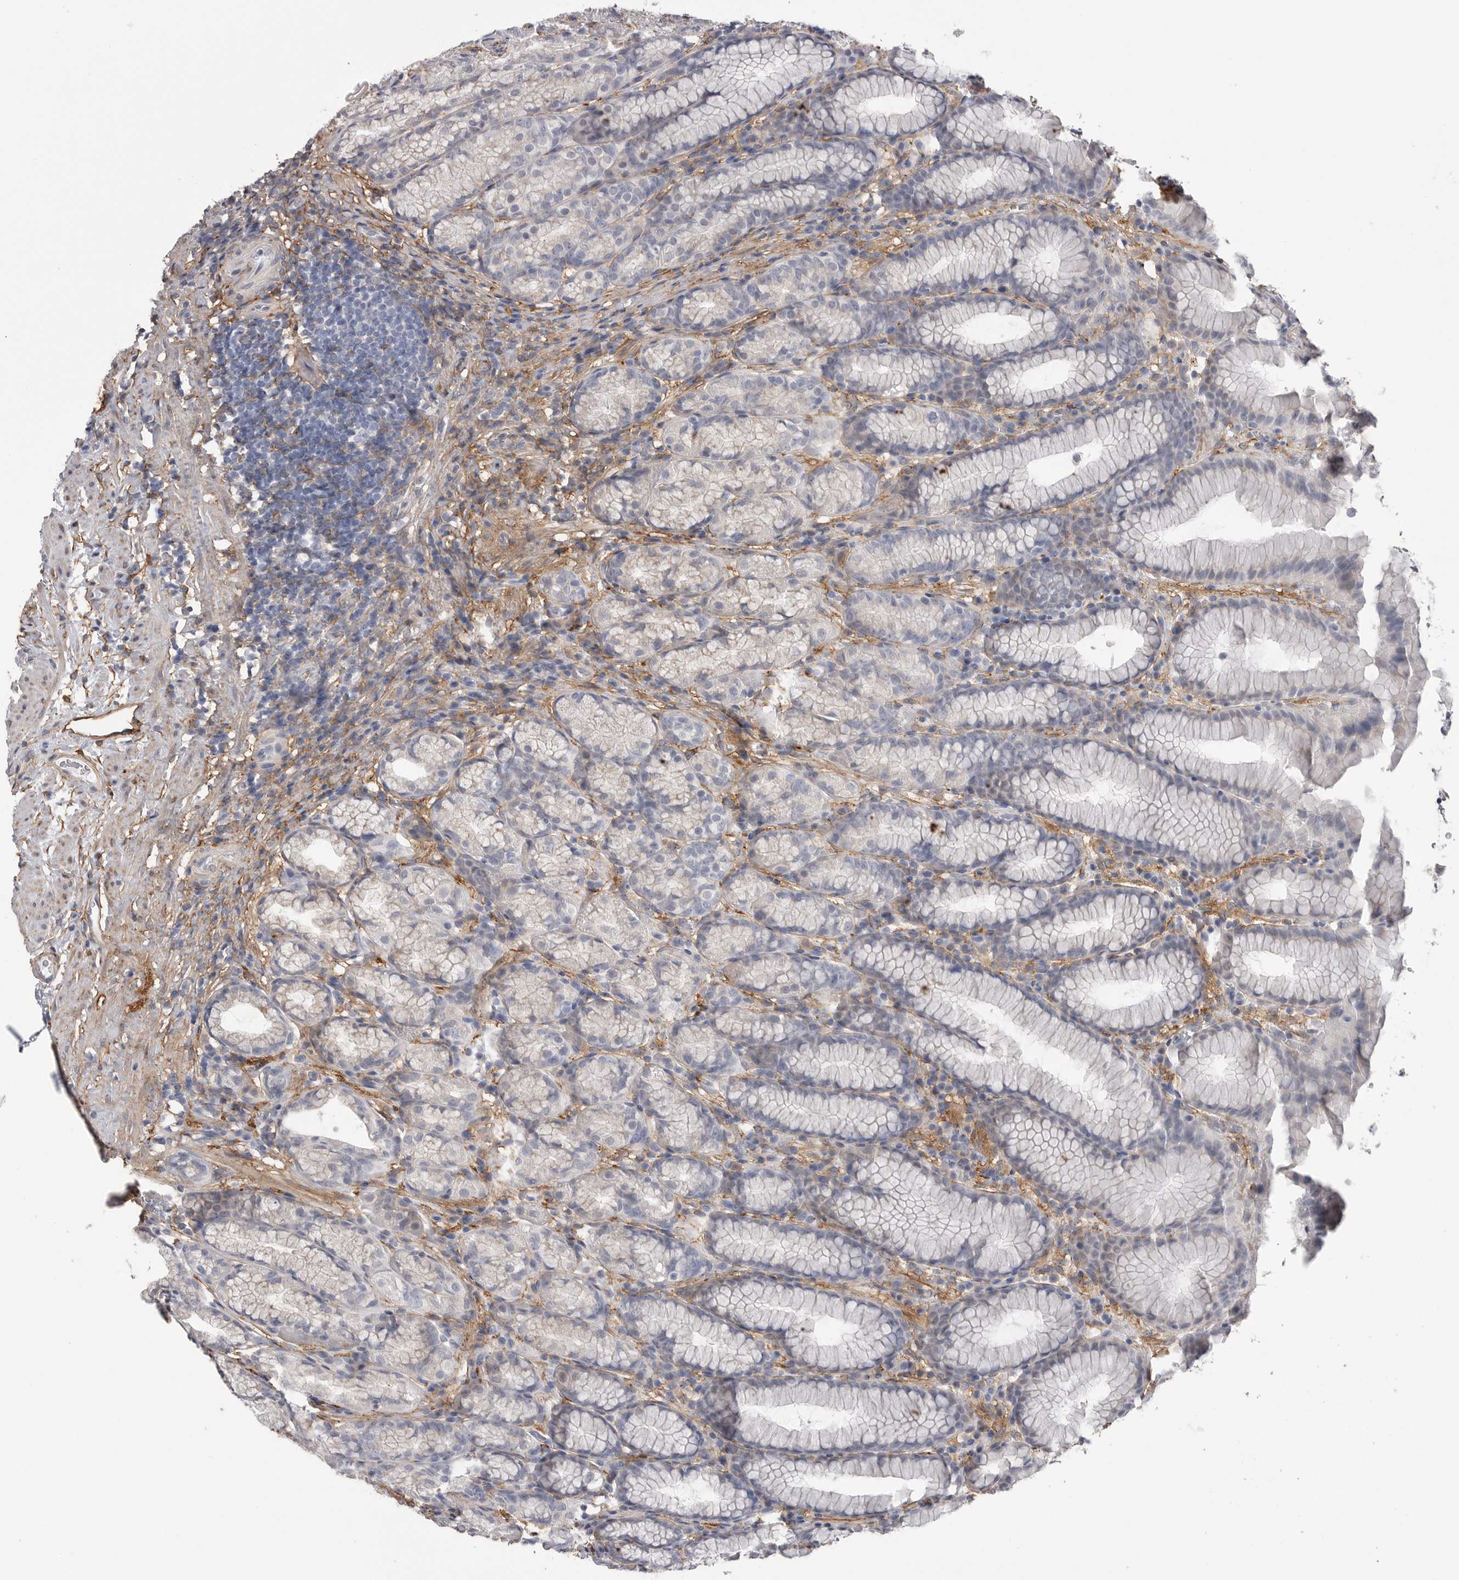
{"staining": {"intensity": "negative", "quantity": "none", "location": "none"}, "tissue": "stomach", "cell_type": "Glandular cells", "image_type": "normal", "snomed": [{"axis": "morphology", "description": "Normal tissue, NOS"}, {"axis": "topography", "description": "Stomach"}], "caption": "Immunohistochemical staining of normal human stomach displays no significant expression in glandular cells. (Brightfield microscopy of DAB immunohistochemistry at high magnification).", "gene": "AKAP12", "patient": {"sex": "male", "age": 42}}